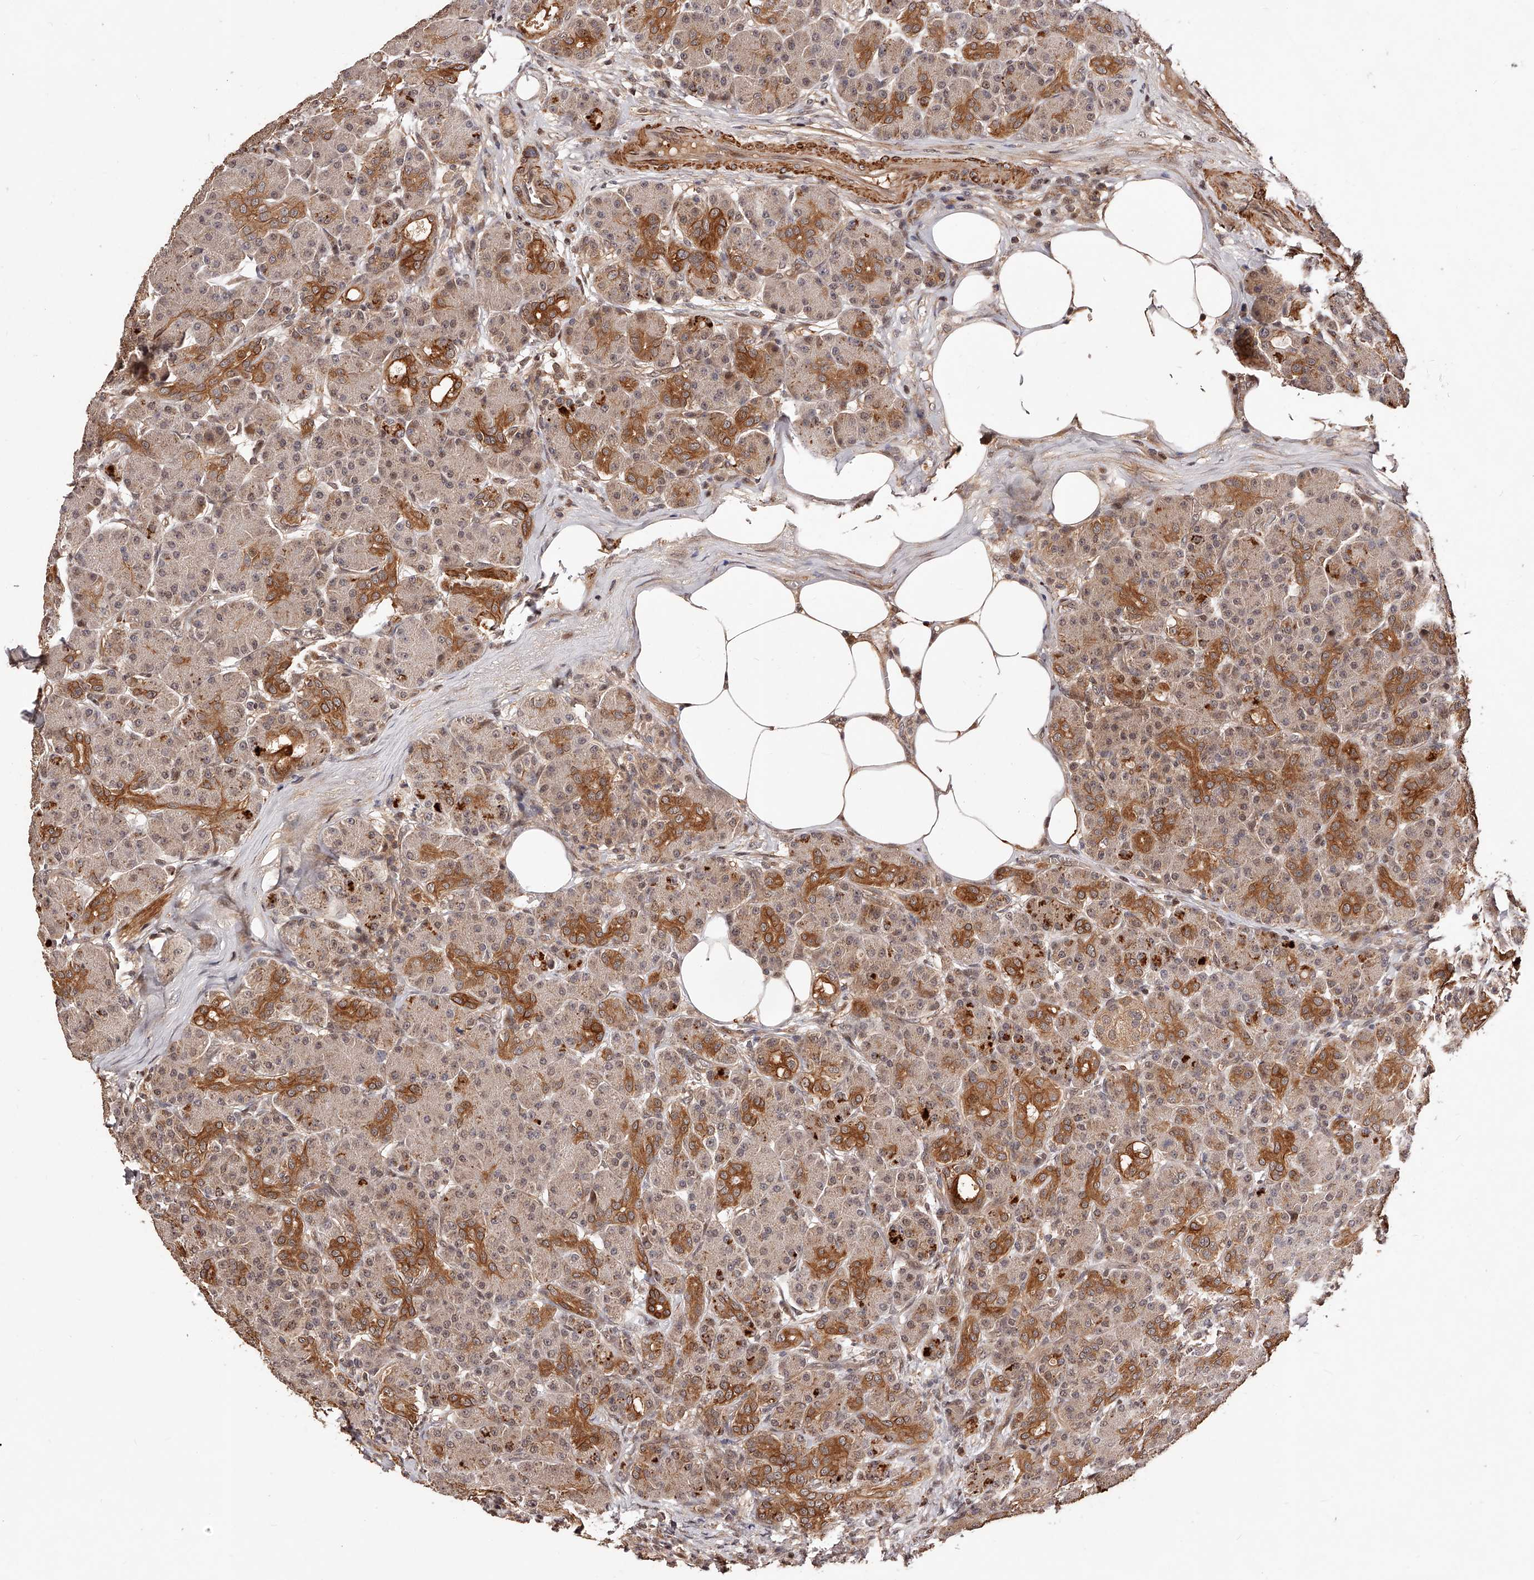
{"staining": {"intensity": "moderate", "quantity": "25%-75%", "location": "cytoplasmic/membranous"}, "tissue": "pancreas", "cell_type": "Exocrine glandular cells", "image_type": "normal", "snomed": [{"axis": "morphology", "description": "Normal tissue, NOS"}, {"axis": "topography", "description": "Pancreas"}], "caption": "Pancreas stained with IHC demonstrates moderate cytoplasmic/membranous staining in about 25%-75% of exocrine glandular cells. (Stains: DAB (3,3'-diaminobenzidine) in brown, nuclei in blue, Microscopy: brightfield microscopy at high magnification).", "gene": "CUL7", "patient": {"sex": "male", "age": 63}}